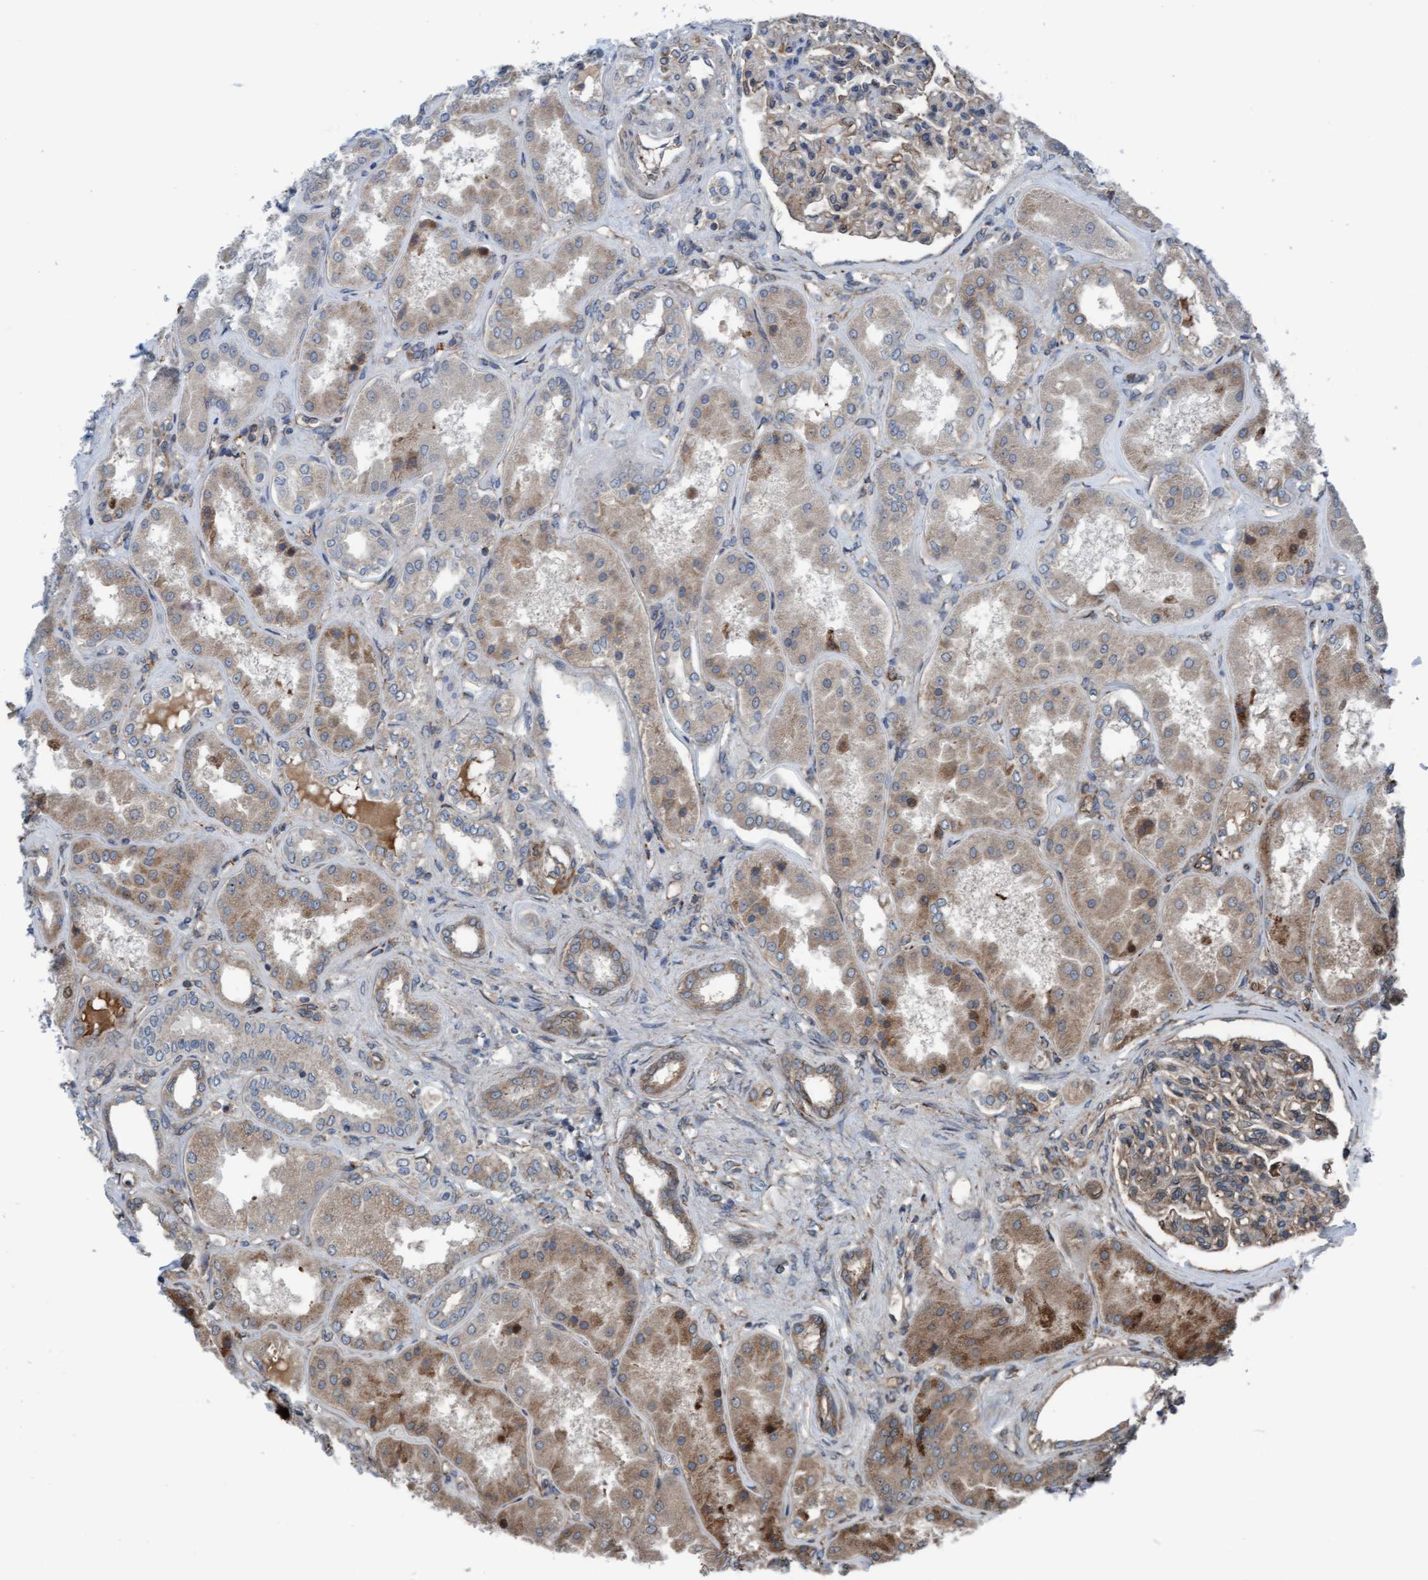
{"staining": {"intensity": "weak", "quantity": "25%-75%", "location": "cytoplasmic/membranous"}, "tissue": "kidney", "cell_type": "Cells in glomeruli", "image_type": "normal", "snomed": [{"axis": "morphology", "description": "Normal tissue, NOS"}, {"axis": "topography", "description": "Kidney"}], "caption": "Unremarkable kidney displays weak cytoplasmic/membranous positivity in approximately 25%-75% of cells in glomeruli Using DAB (brown) and hematoxylin (blue) stains, captured at high magnification using brightfield microscopy..", "gene": "RAP1GAP2", "patient": {"sex": "female", "age": 56}}